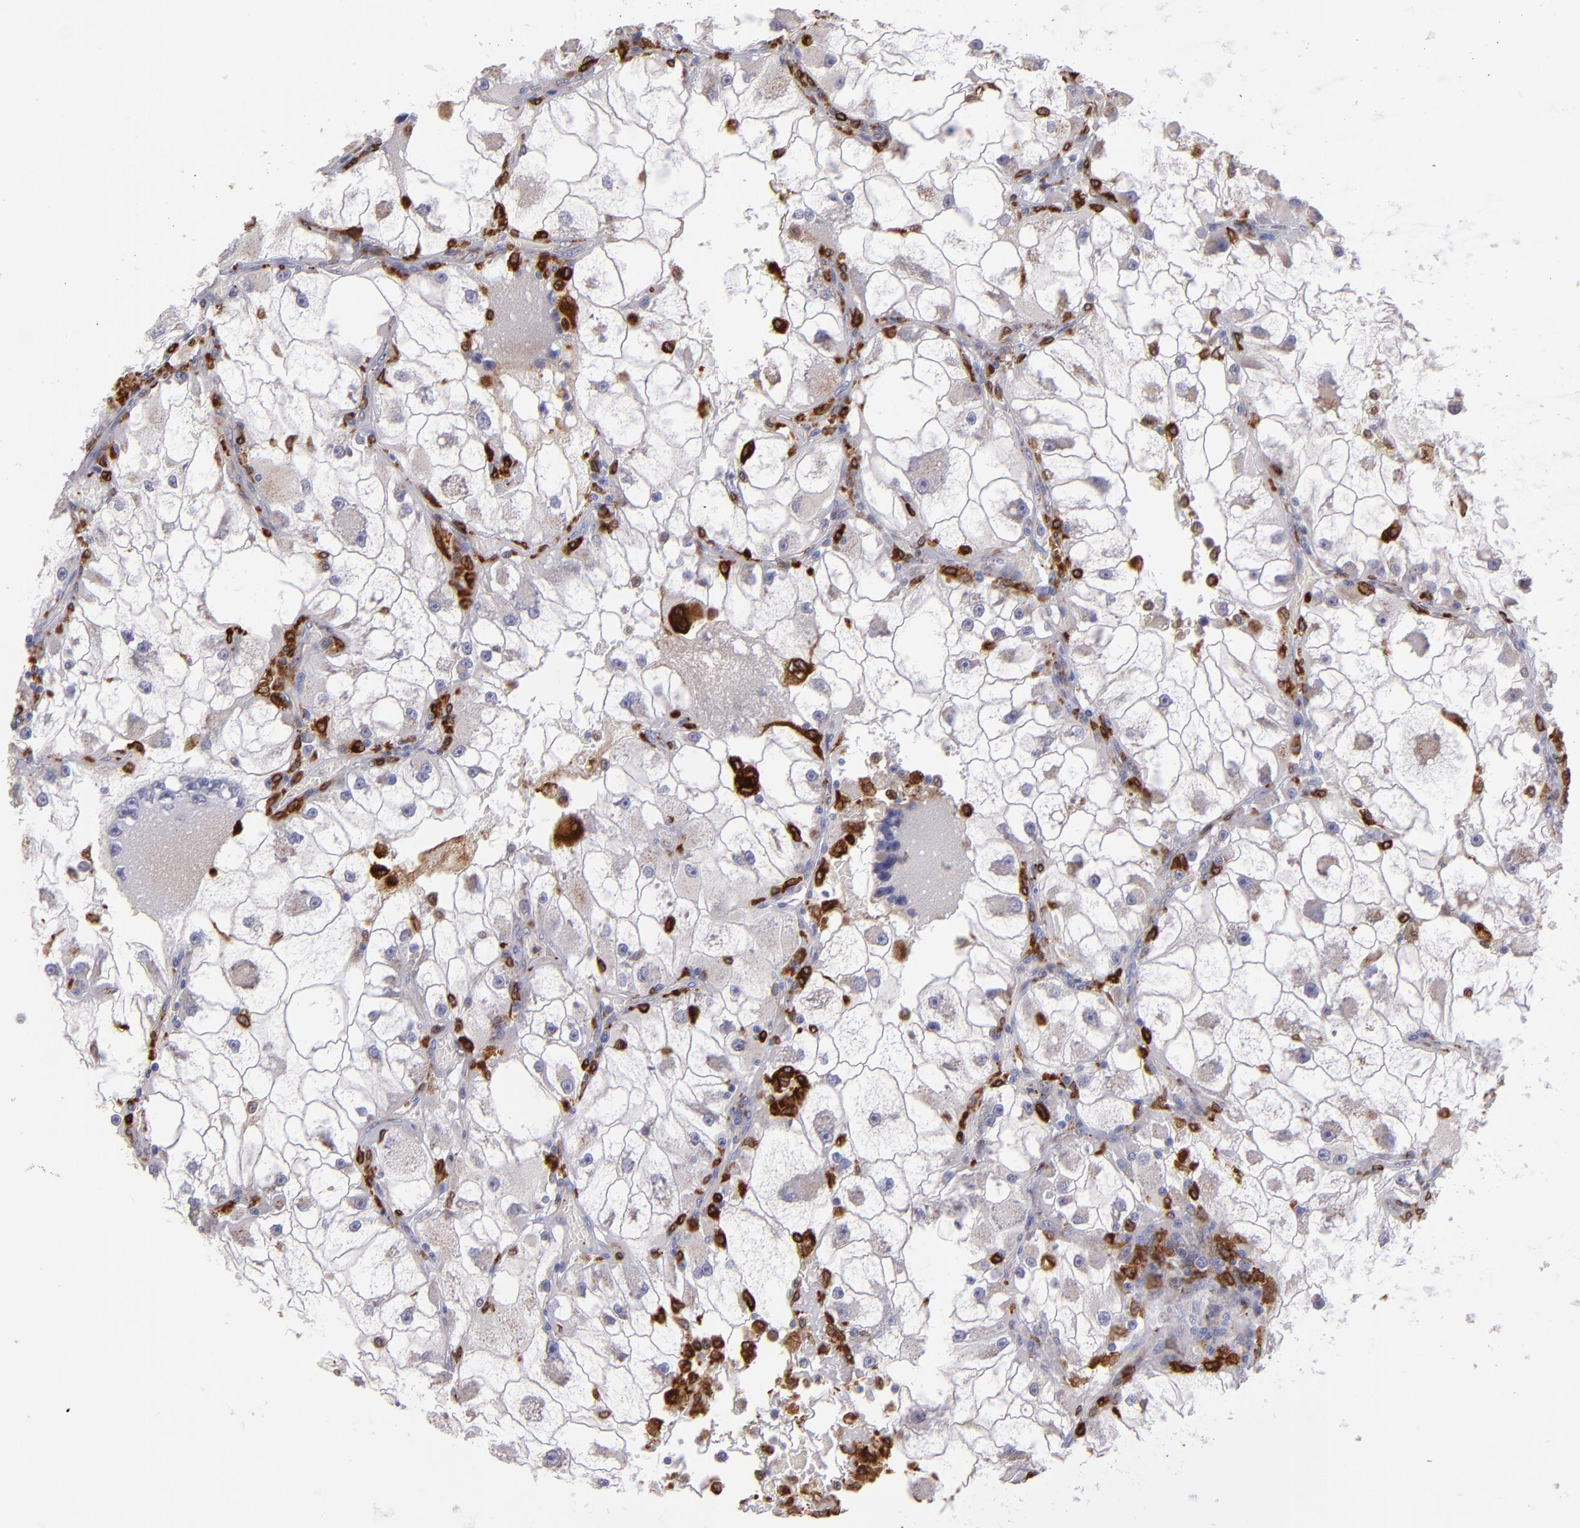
{"staining": {"intensity": "negative", "quantity": "none", "location": "none"}, "tissue": "renal cancer", "cell_type": "Tumor cells", "image_type": "cancer", "snomed": [{"axis": "morphology", "description": "Adenocarcinoma, NOS"}, {"axis": "topography", "description": "Kidney"}], "caption": "Tumor cells are negative for protein expression in human renal cancer (adenocarcinoma). (IHC, brightfield microscopy, high magnification).", "gene": "PTGS1", "patient": {"sex": "female", "age": 73}}